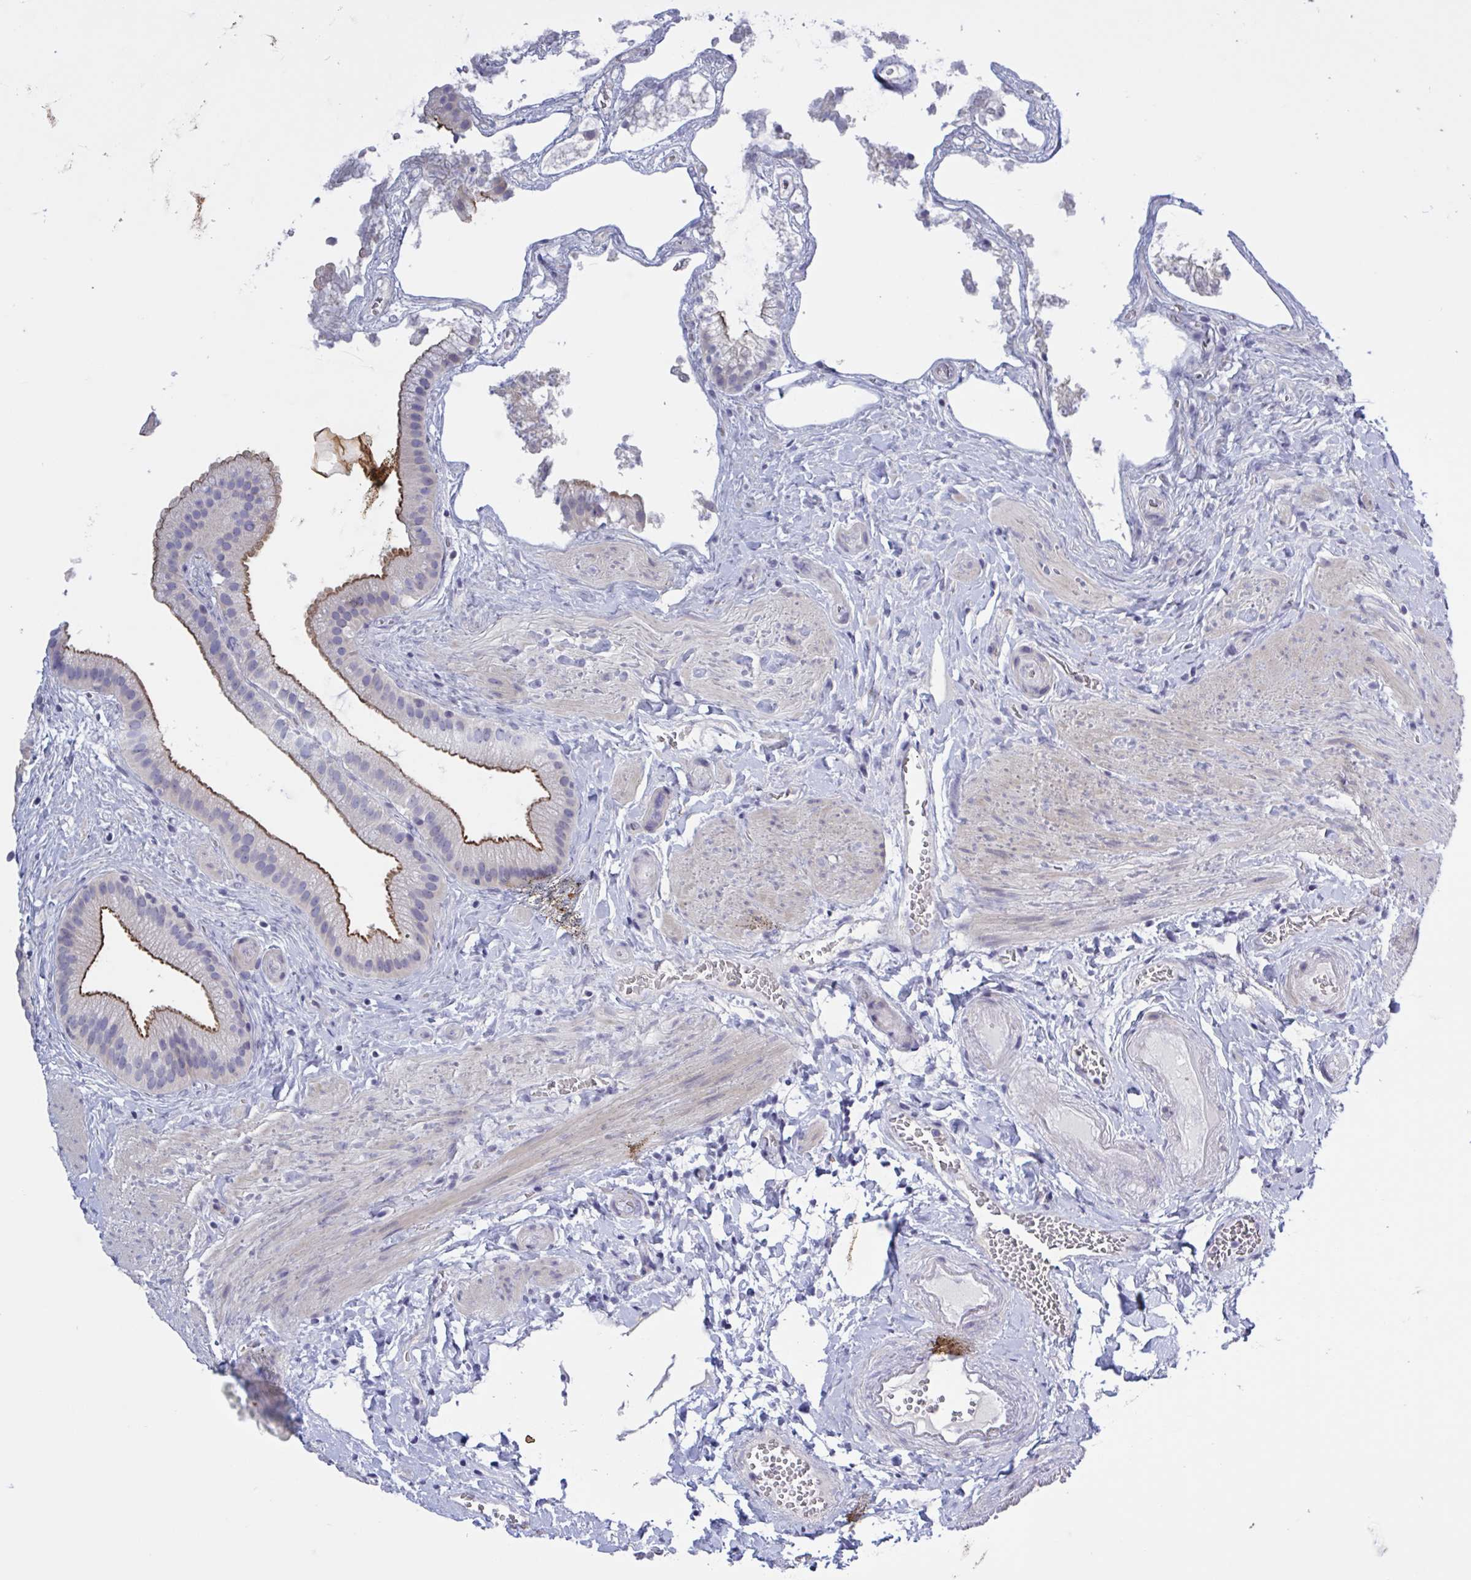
{"staining": {"intensity": "moderate", "quantity": ">75%", "location": "cytoplasmic/membranous"}, "tissue": "gallbladder", "cell_type": "Glandular cells", "image_type": "normal", "snomed": [{"axis": "morphology", "description": "Normal tissue, NOS"}, {"axis": "topography", "description": "Gallbladder"}], "caption": "IHC histopathology image of normal gallbladder: gallbladder stained using IHC exhibits medium levels of moderate protein expression localized specifically in the cytoplasmic/membranous of glandular cells, appearing as a cytoplasmic/membranous brown color.", "gene": "ST14", "patient": {"sex": "female", "age": 63}}